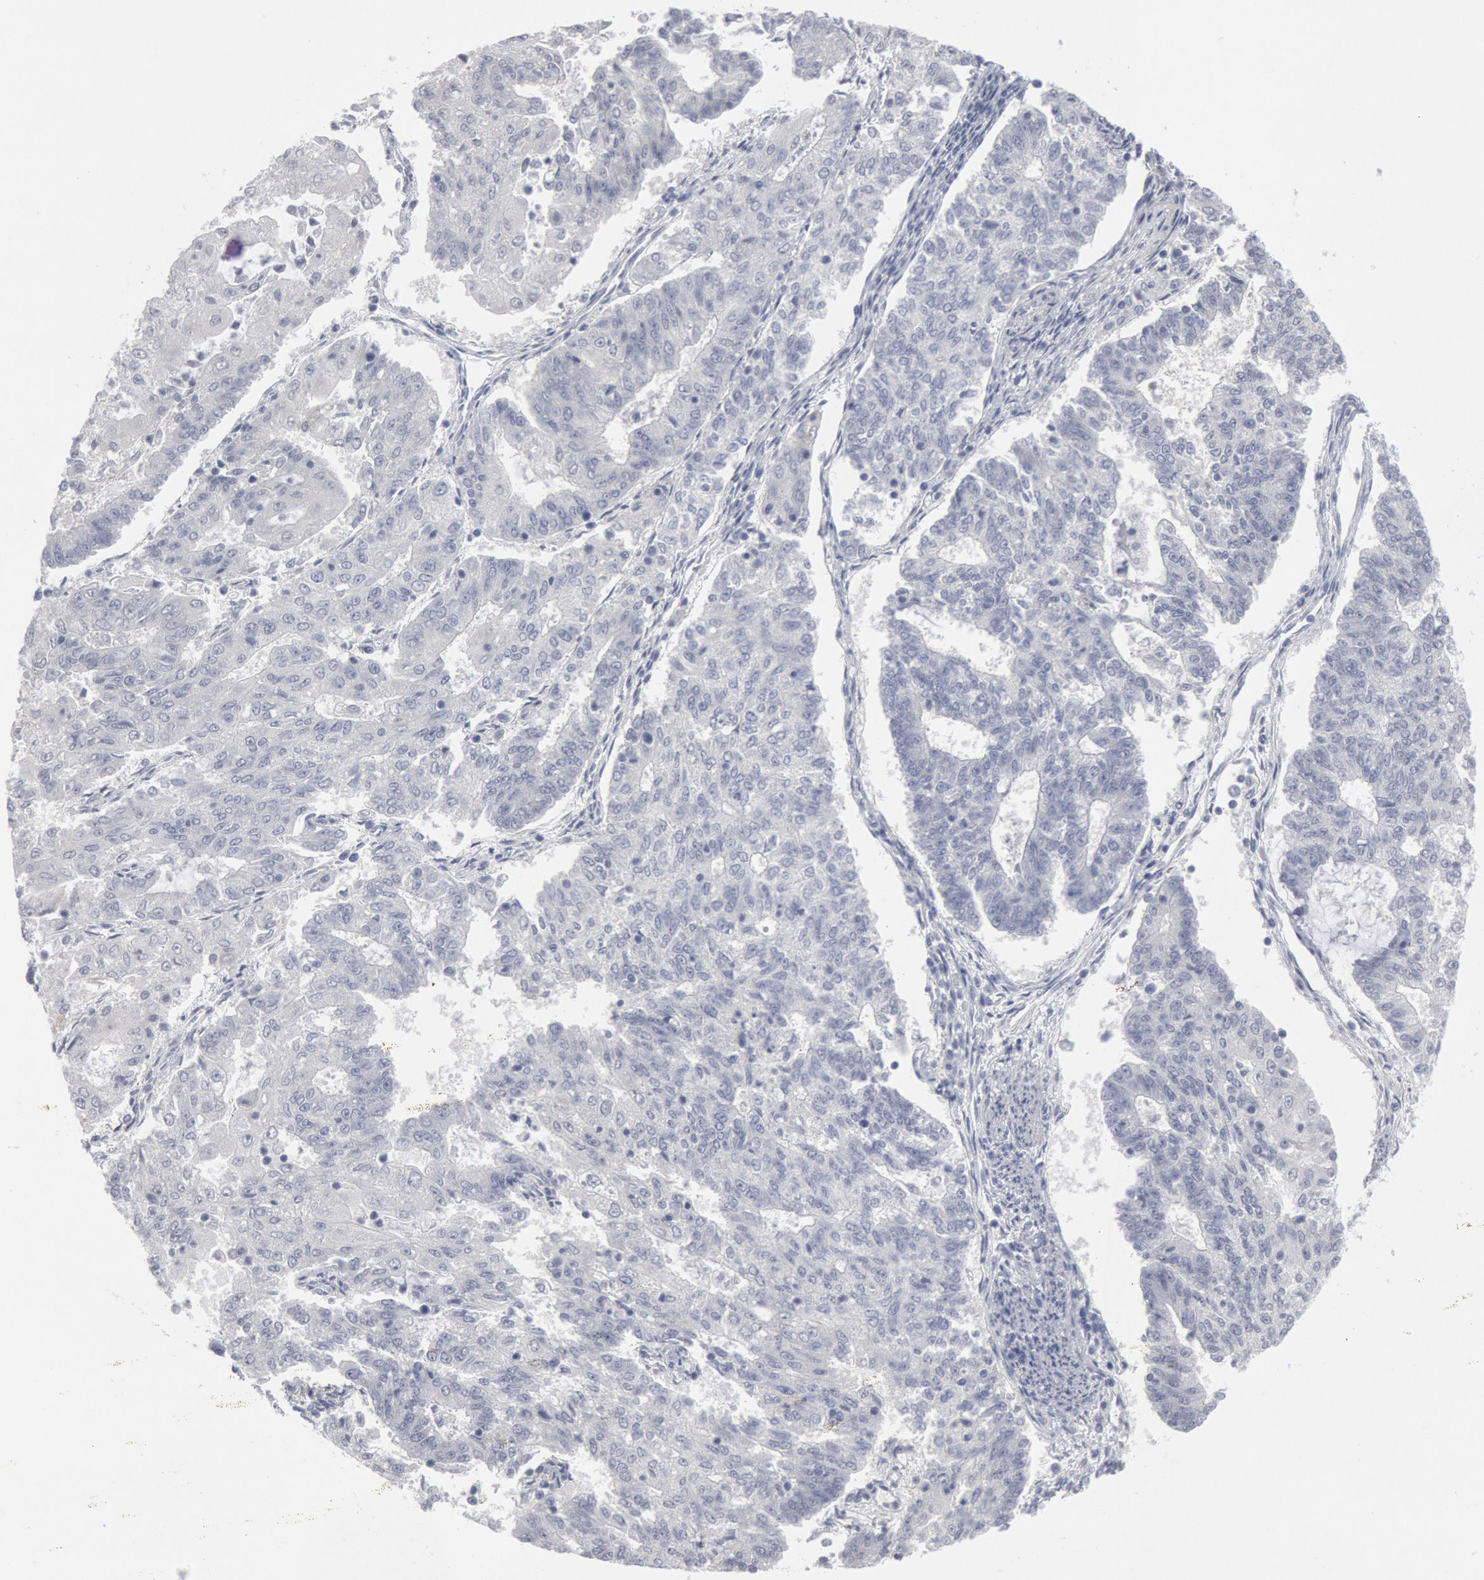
{"staining": {"intensity": "negative", "quantity": "none", "location": "none"}, "tissue": "endometrial cancer", "cell_type": "Tumor cells", "image_type": "cancer", "snomed": [{"axis": "morphology", "description": "Adenocarcinoma, NOS"}, {"axis": "topography", "description": "Endometrium"}], "caption": "This photomicrograph is of endometrial adenocarcinoma stained with IHC to label a protein in brown with the nuclei are counter-stained blue. There is no expression in tumor cells.", "gene": "DMC1", "patient": {"sex": "female", "age": 56}}